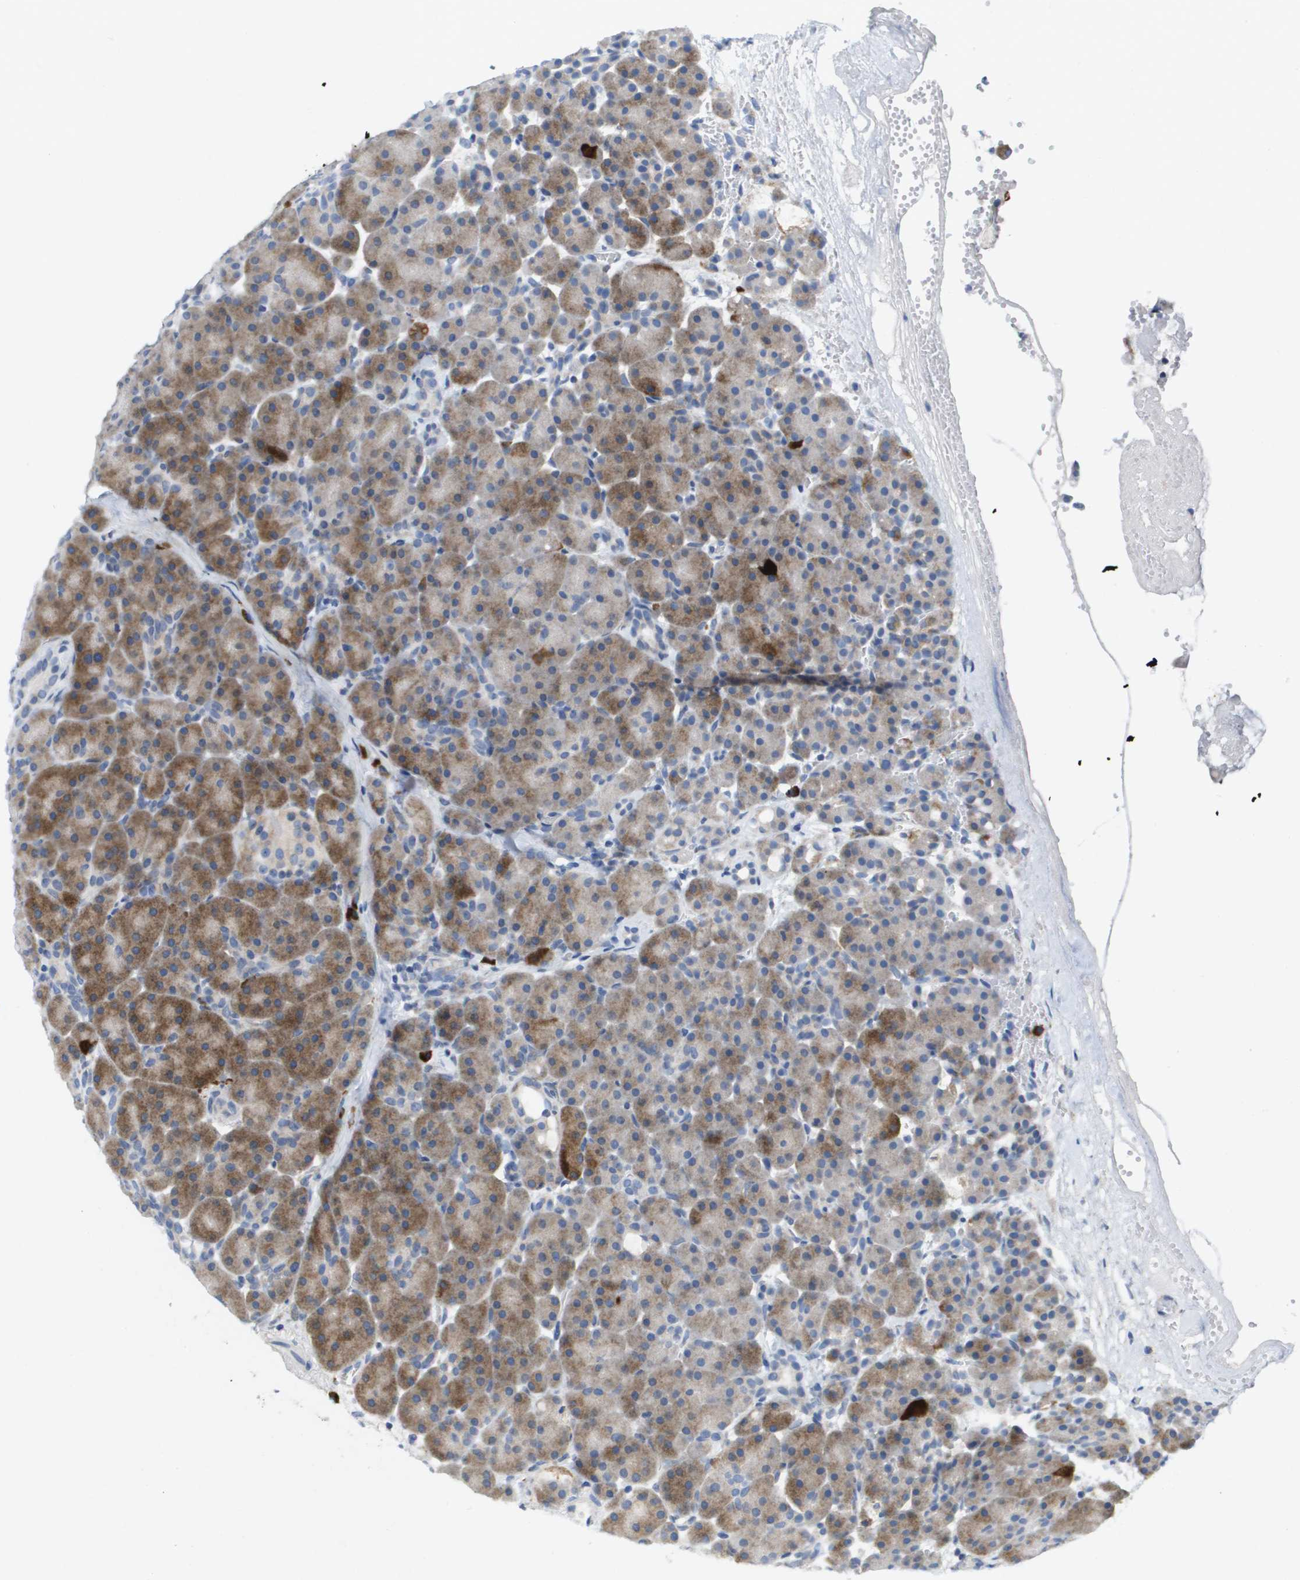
{"staining": {"intensity": "moderate", "quantity": ">75%", "location": "cytoplasmic/membranous"}, "tissue": "pancreas", "cell_type": "Exocrine glandular cells", "image_type": "normal", "snomed": [{"axis": "morphology", "description": "Normal tissue, NOS"}, {"axis": "topography", "description": "Pancreas"}], "caption": "Immunohistochemistry of normal human pancreas displays medium levels of moderate cytoplasmic/membranous expression in approximately >75% of exocrine glandular cells.", "gene": "CD3G", "patient": {"sex": "male", "age": 66}}